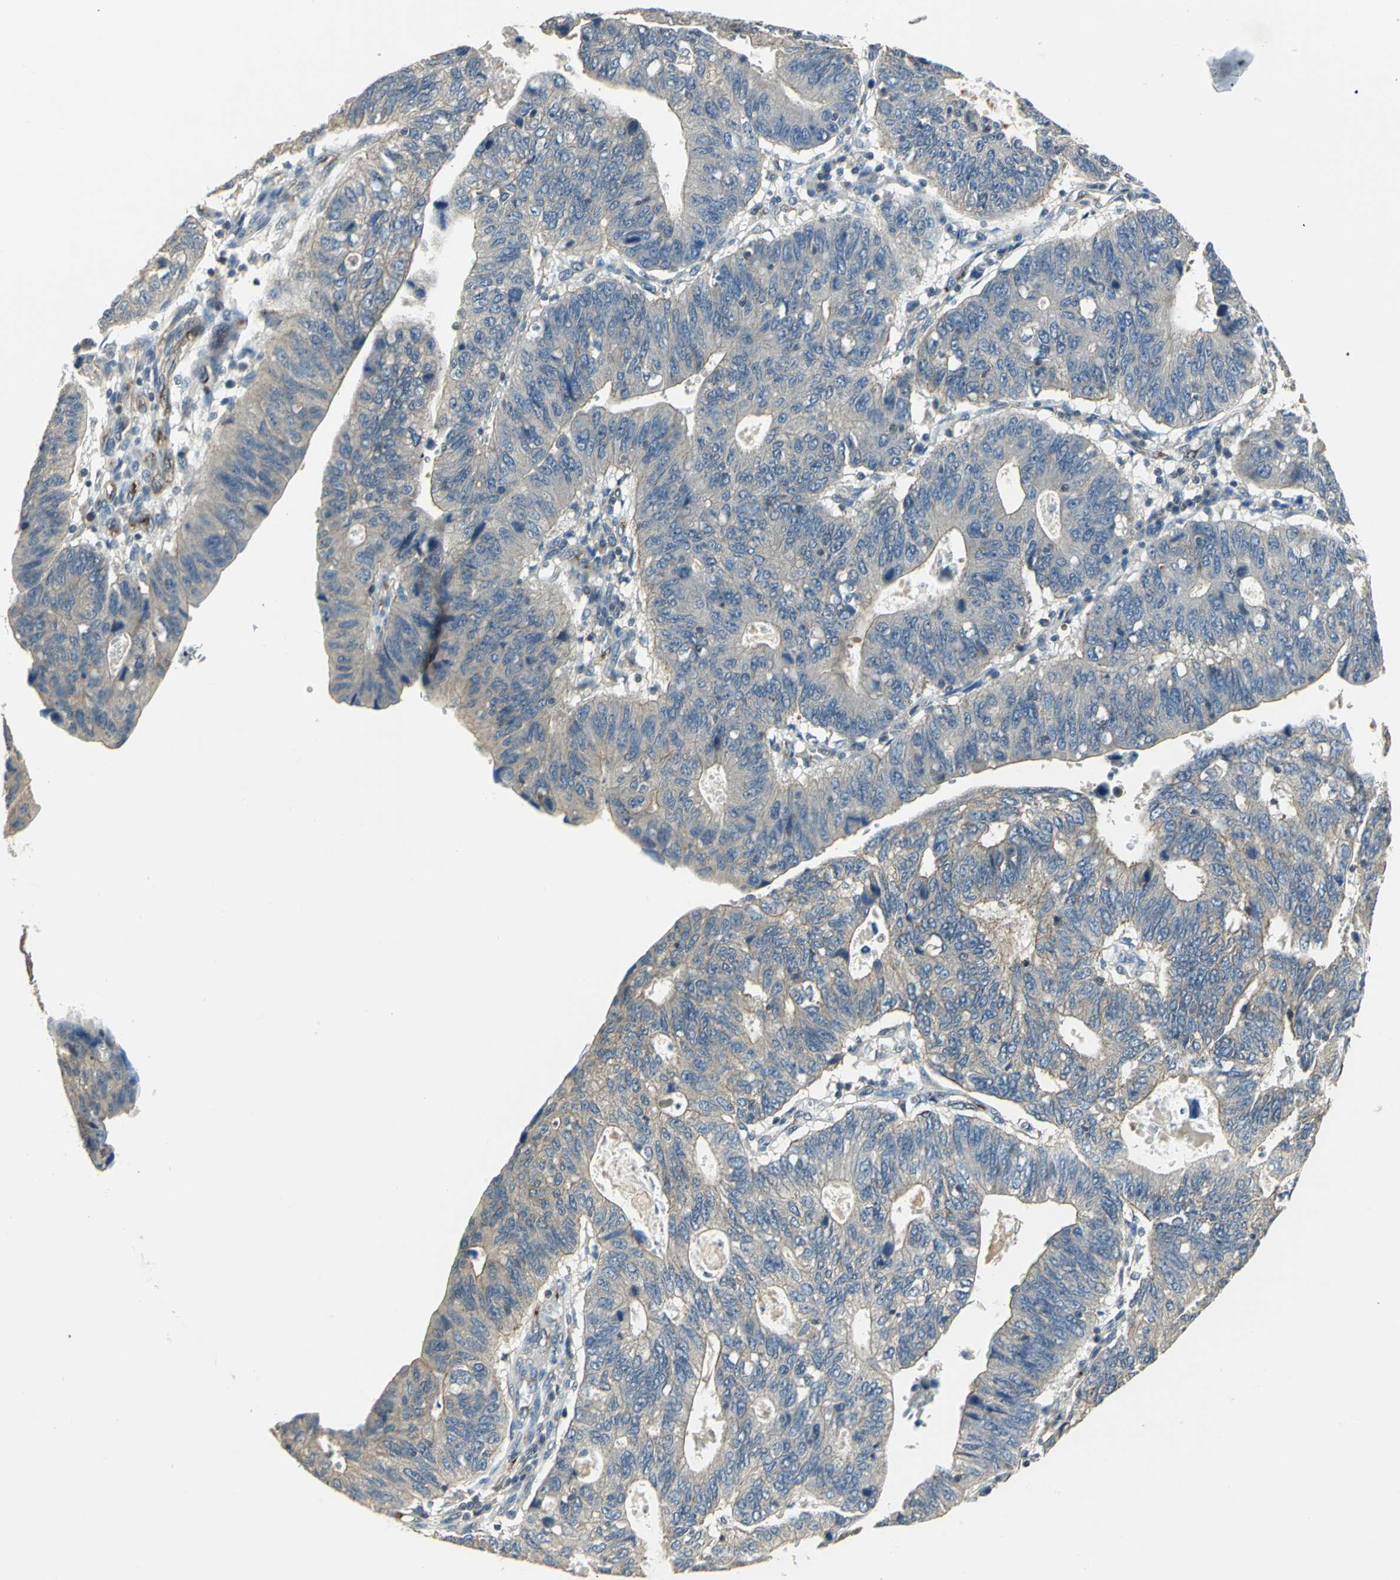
{"staining": {"intensity": "weak", "quantity": "25%-75%", "location": "cytoplasmic/membranous"}, "tissue": "stomach cancer", "cell_type": "Tumor cells", "image_type": "cancer", "snomed": [{"axis": "morphology", "description": "Adenocarcinoma, NOS"}, {"axis": "topography", "description": "Stomach"}], "caption": "Tumor cells display low levels of weak cytoplasmic/membranous positivity in about 25%-75% of cells in stomach cancer (adenocarcinoma).", "gene": "RAPGEF1", "patient": {"sex": "male", "age": 59}}